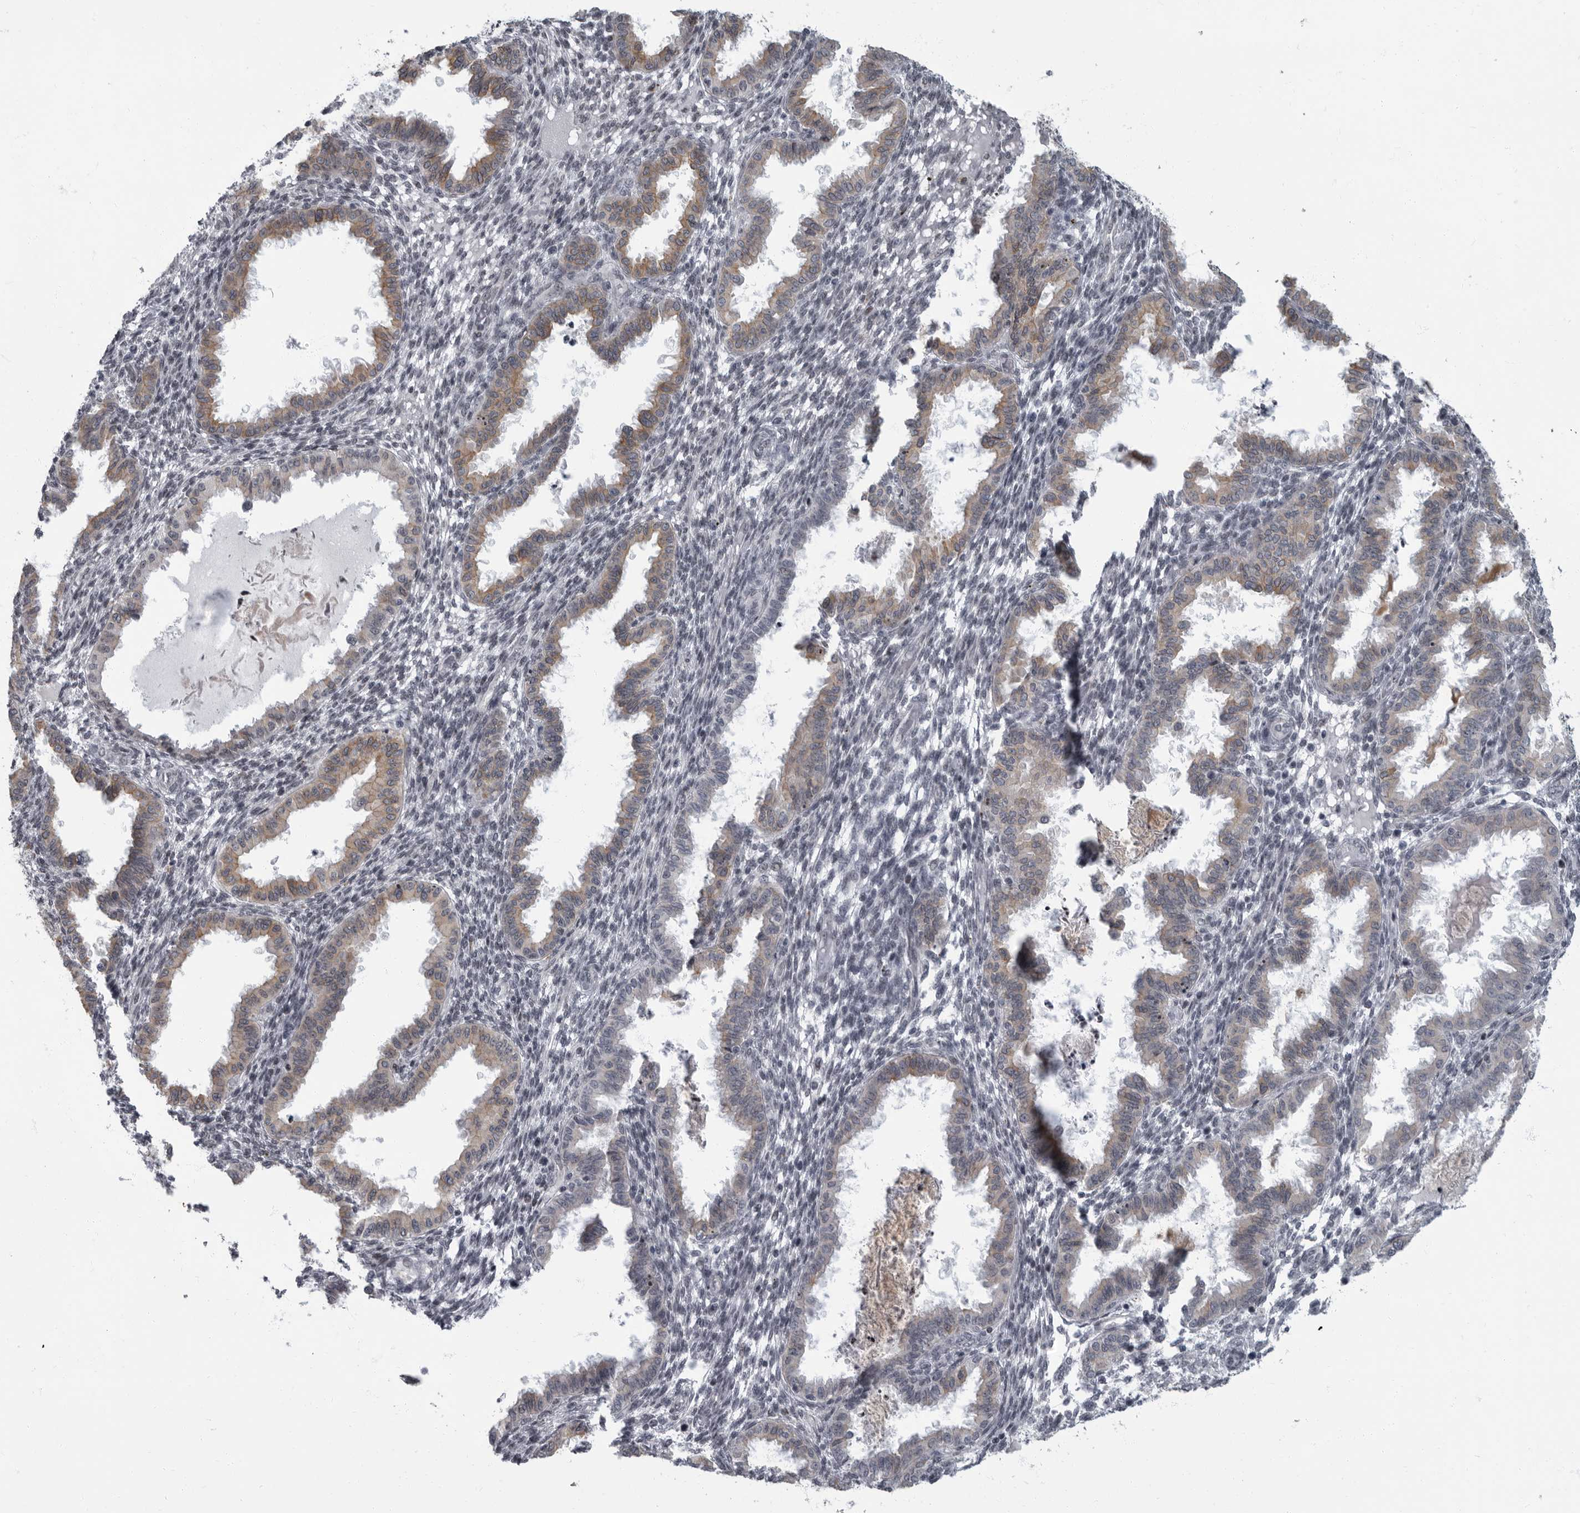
{"staining": {"intensity": "weak", "quantity": "<25%", "location": "nuclear"}, "tissue": "endometrium", "cell_type": "Cells in endometrial stroma", "image_type": "normal", "snomed": [{"axis": "morphology", "description": "Normal tissue, NOS"}, {"axis": "topography", "description": "Endometrium"}], "caption": "This is a micrograph of immunohistochemistry (IHC) staining of normal endometrium, which shows no positivity in cells in endometrial stroma.", "gene": "EVI5", "patient": {"sex": "female", "age": 33}}